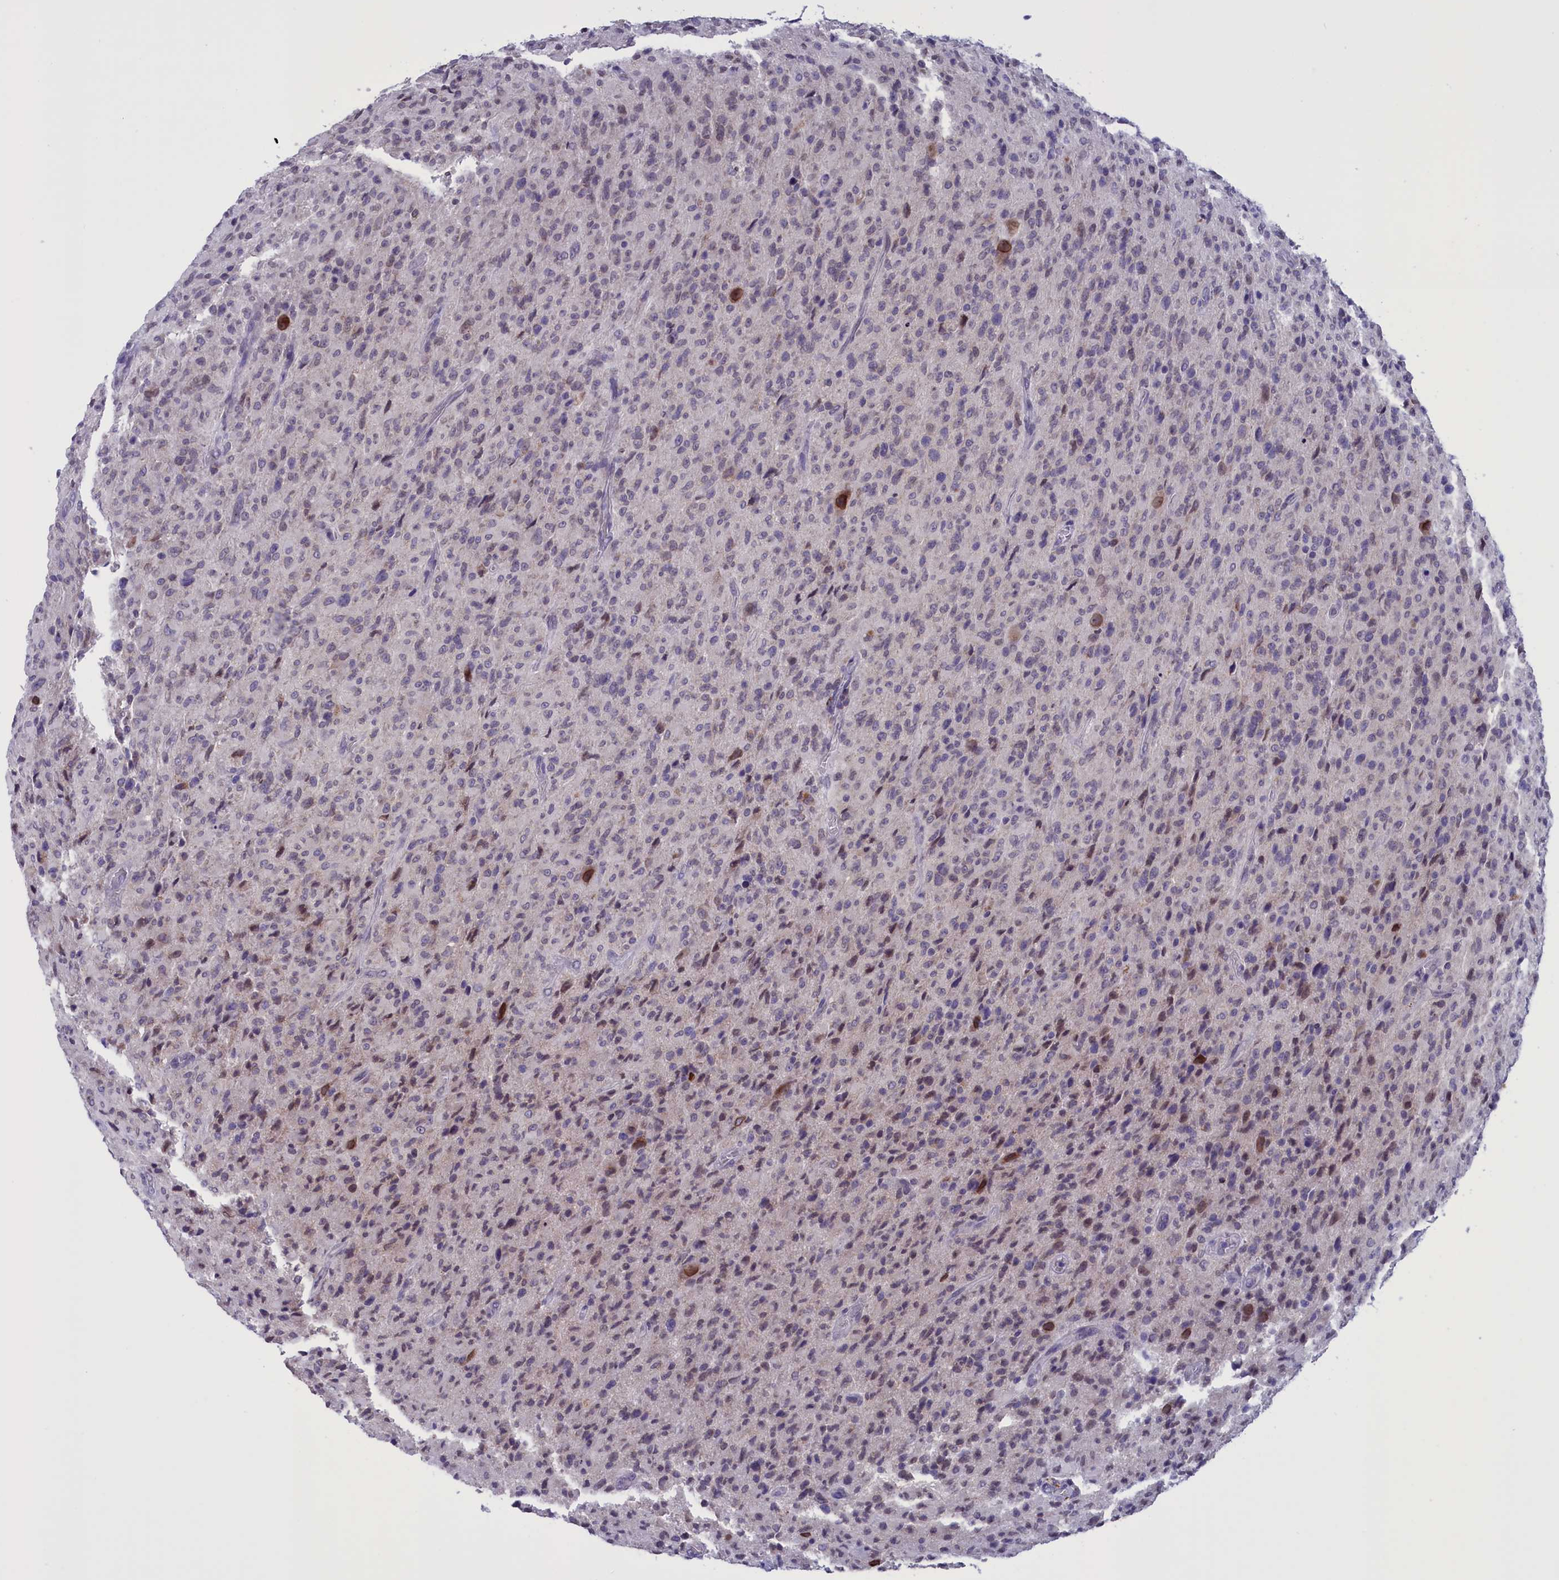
{"staining": {"intensity": "weak", "quantity": "25%-75%", "location": "cytoplasmic/membranous"}, "tissue": "glioma", "cell_type": "Tumor cells", "image_type": "cancer", "snomed": [{"axis": "morphology", "description": "Glioma, malignant, High grade"}, {"axis": "topography", "description": "Brain"}], "caption": "A high-resolution image shows immunohistochemistry staining of high-grade glioma (malignant), which displays weak cytoplasmic/membranous positivity in about 25%-75% of tumor cells. (Brightfield microscopy of DAB IHC at high magnification).", "gene": "PARS2", "patient": {"sex": "female", "age": 57}}